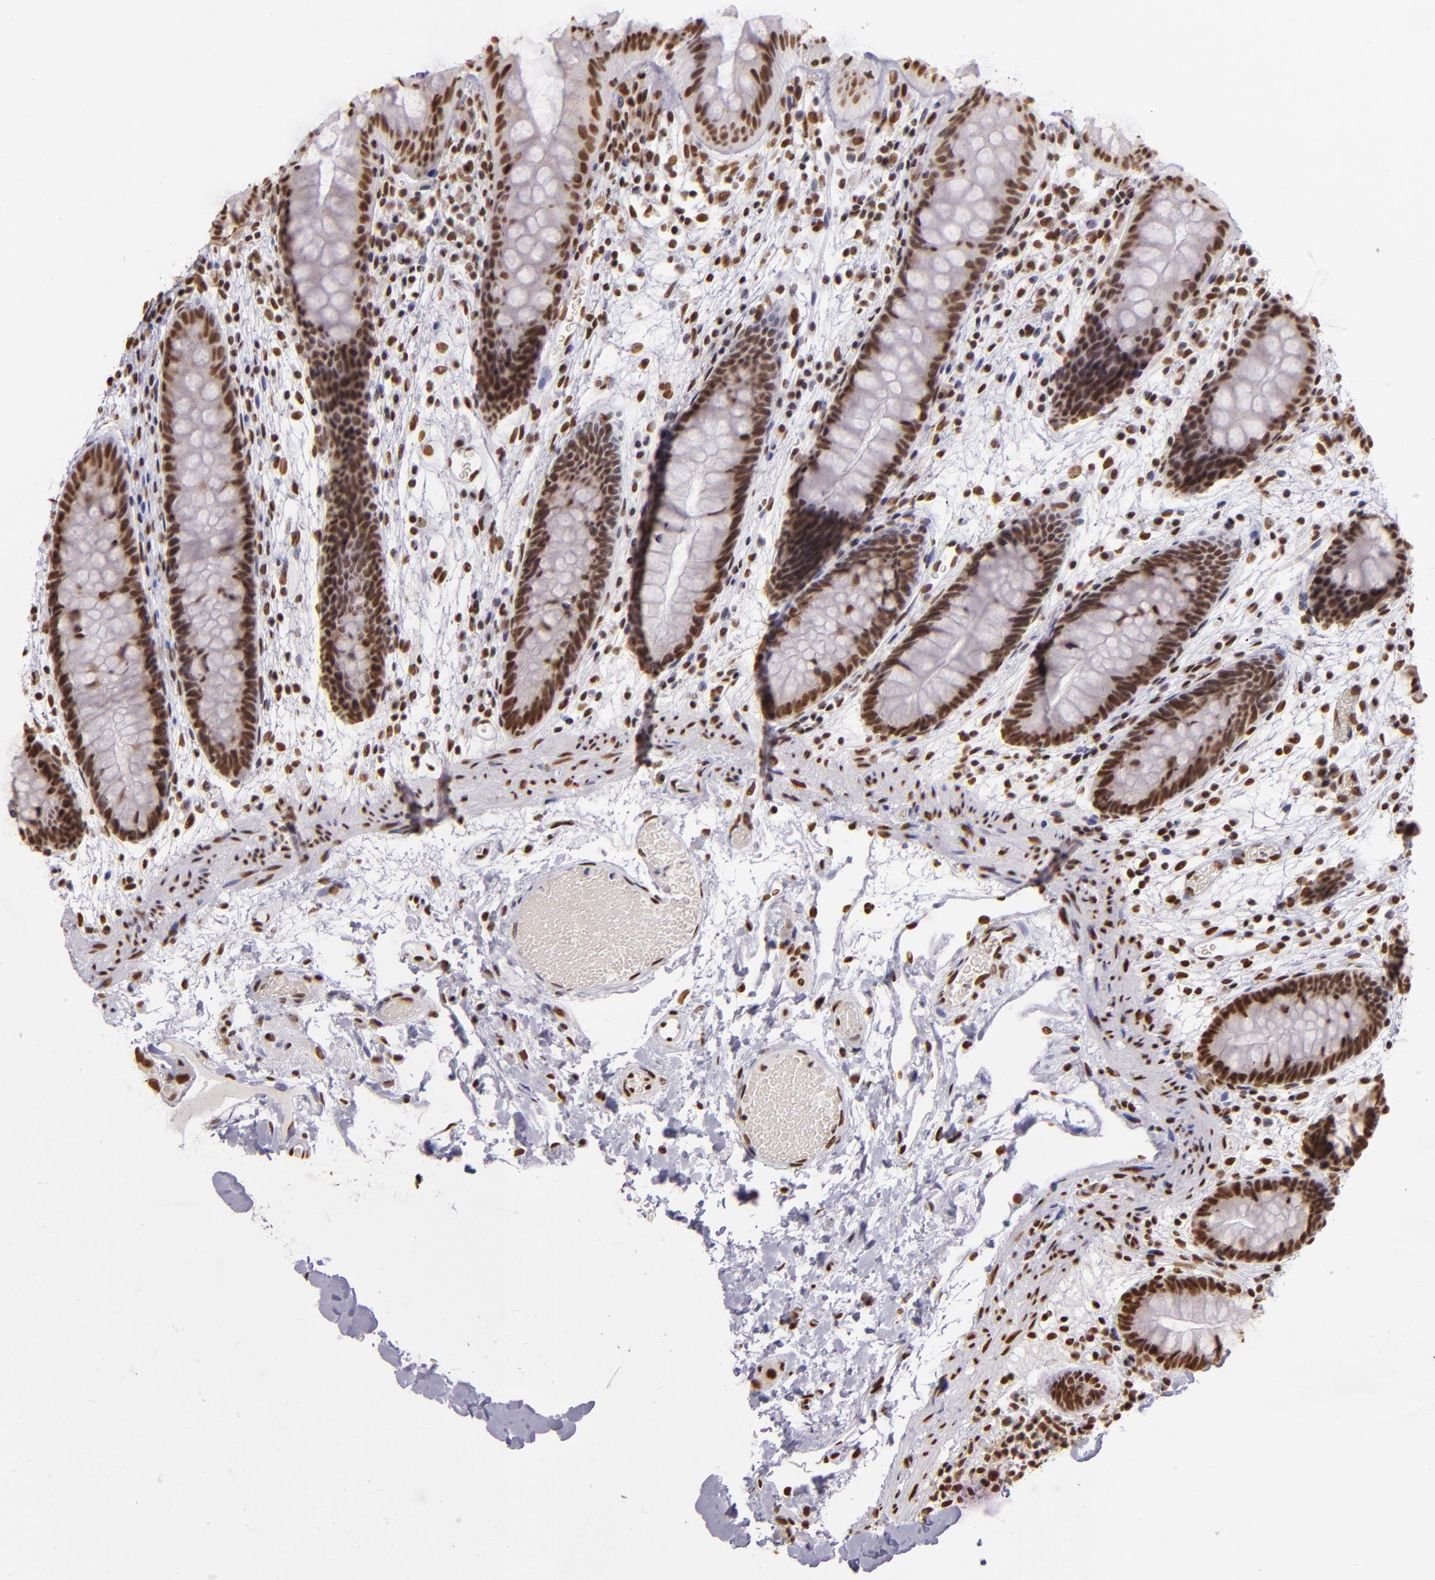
{"staining": {"intensity": "moderate", "quantity": ">75%", "location": "nuclear"}, "tissue": "colon", "cell_type": "Endothelial cells", "image_type": "normal", "snomed": [{"axis": "morphology", "description": "Normal tissue, NOS"}, {"axis": "topography", "description": "Smooth muscle"}, {"axis": "topography", "description": "Colon"}], "caption": "Endothelial cells show medium levels of moderate nuclear staining in approximately >75% of cells in normal colon.", "gene": "PAPOLA", "patient": {"sex": "male", "age": 67}}